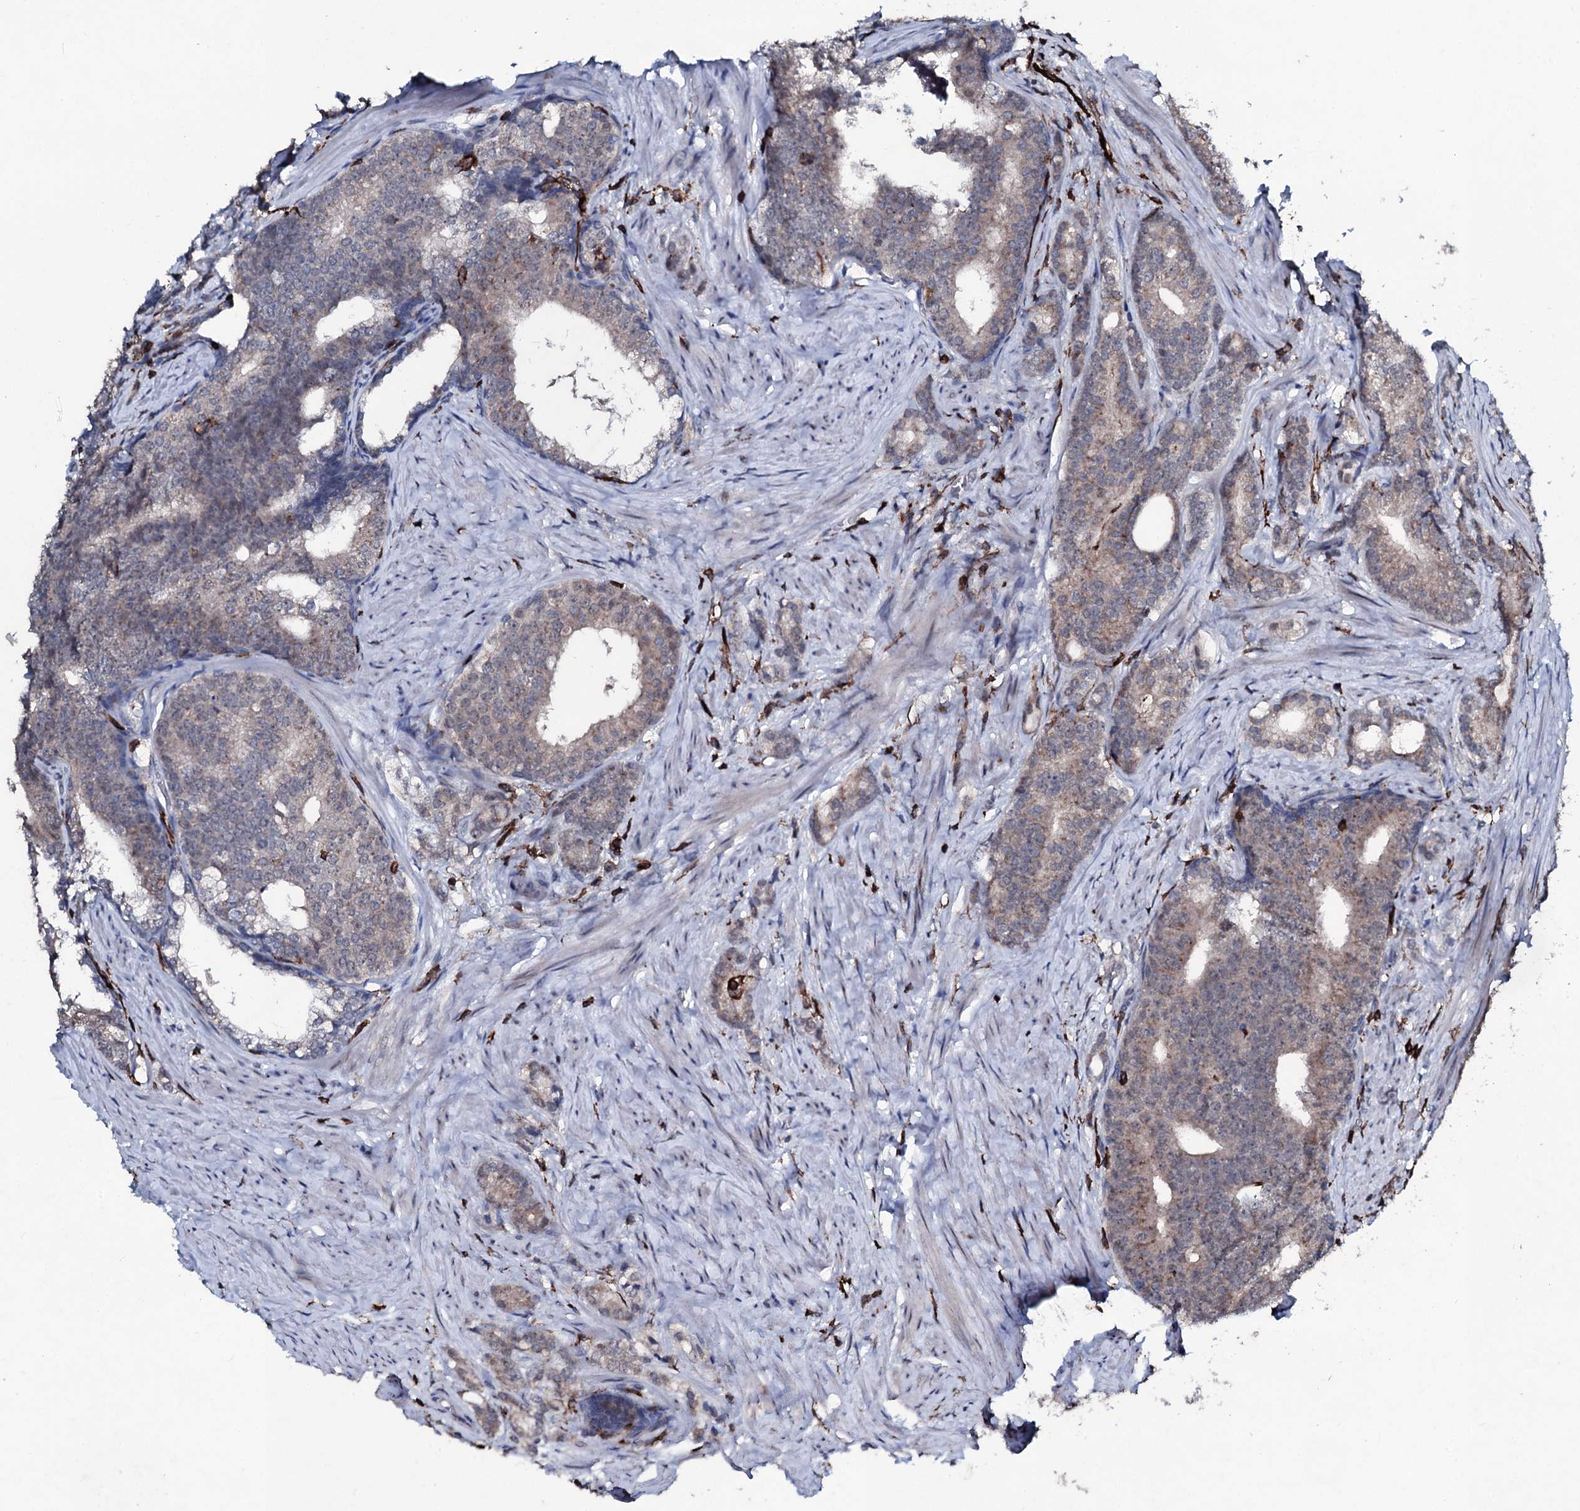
{"staining": {"intensity": "weak", "quantity": "25%-75%", "location": "cytoplasmic/membranous"}, "tissue": "prostate cancer", "cell_type": "Tumor cells", "image_type": "cancer", "snomed": [{"axis": "morphology", "description": "Adenocarcinoma, Low grade"}, {"axis": "topography", "description": "Prostate"}], "caption": "Immunohistochemistry (IHC) staining of prostate cancer, which demonstrates low levels of weak cytoplasmic/membranous expression in about 25%-75% of tumor cells indicating weak cytoplasmic/membranous protein expression. The staining was performed using DAB (brown) for protein detection and nuclei were counterstained in hematoxylin (blue).", "gene": "OGFOD2", "patient": {"sex": "male", "age": 71}}